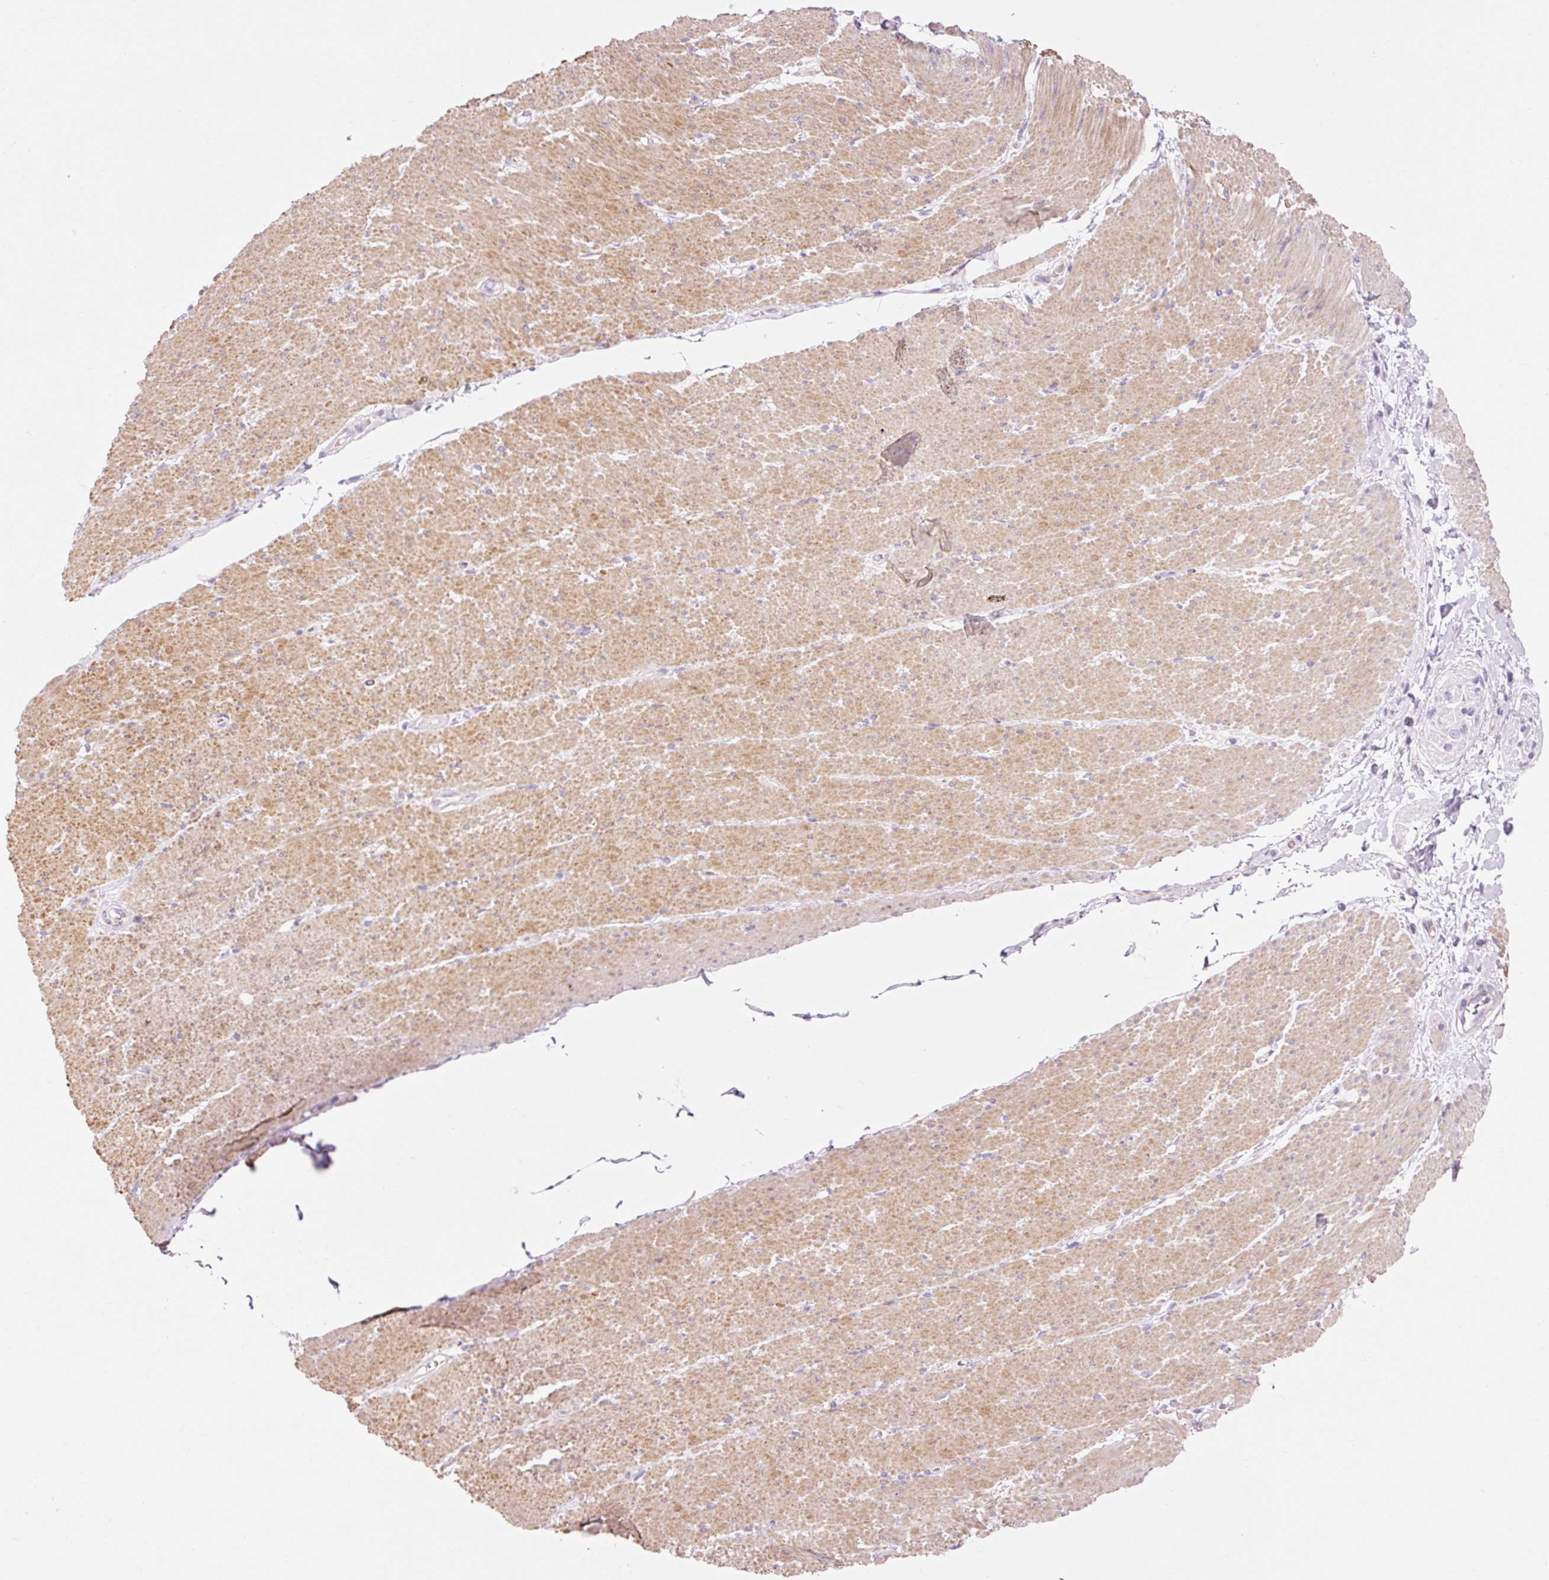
{"staining": {"intensity": "moderate", "quantity": "25%-75%", "location": "cytoplasmic/membranous"}, "tissue": "smooth muscle", "cell_type": "Smooth muscle cells", "image_type": "normal", "snomed": [{"axis": "morphology", "description": "Normal tissue, NOS"}, {"axis": "topography", "description": "Smooth muscle"}, {"axis": "topography", "description": "Rectum"}], "caption": "A high-resolution micrograph shows immunohistochemistry (IHC) staining of benign smooth muscle, which reveals moderate cytoplasmic/membranous expression in approximately 25%-75% of smooth muscle cells. (brown staining indicates protein expression, while blue staining denotes nuclei).", "gene": "IMMT", "patient": {"sex": "male", "age": 53}}